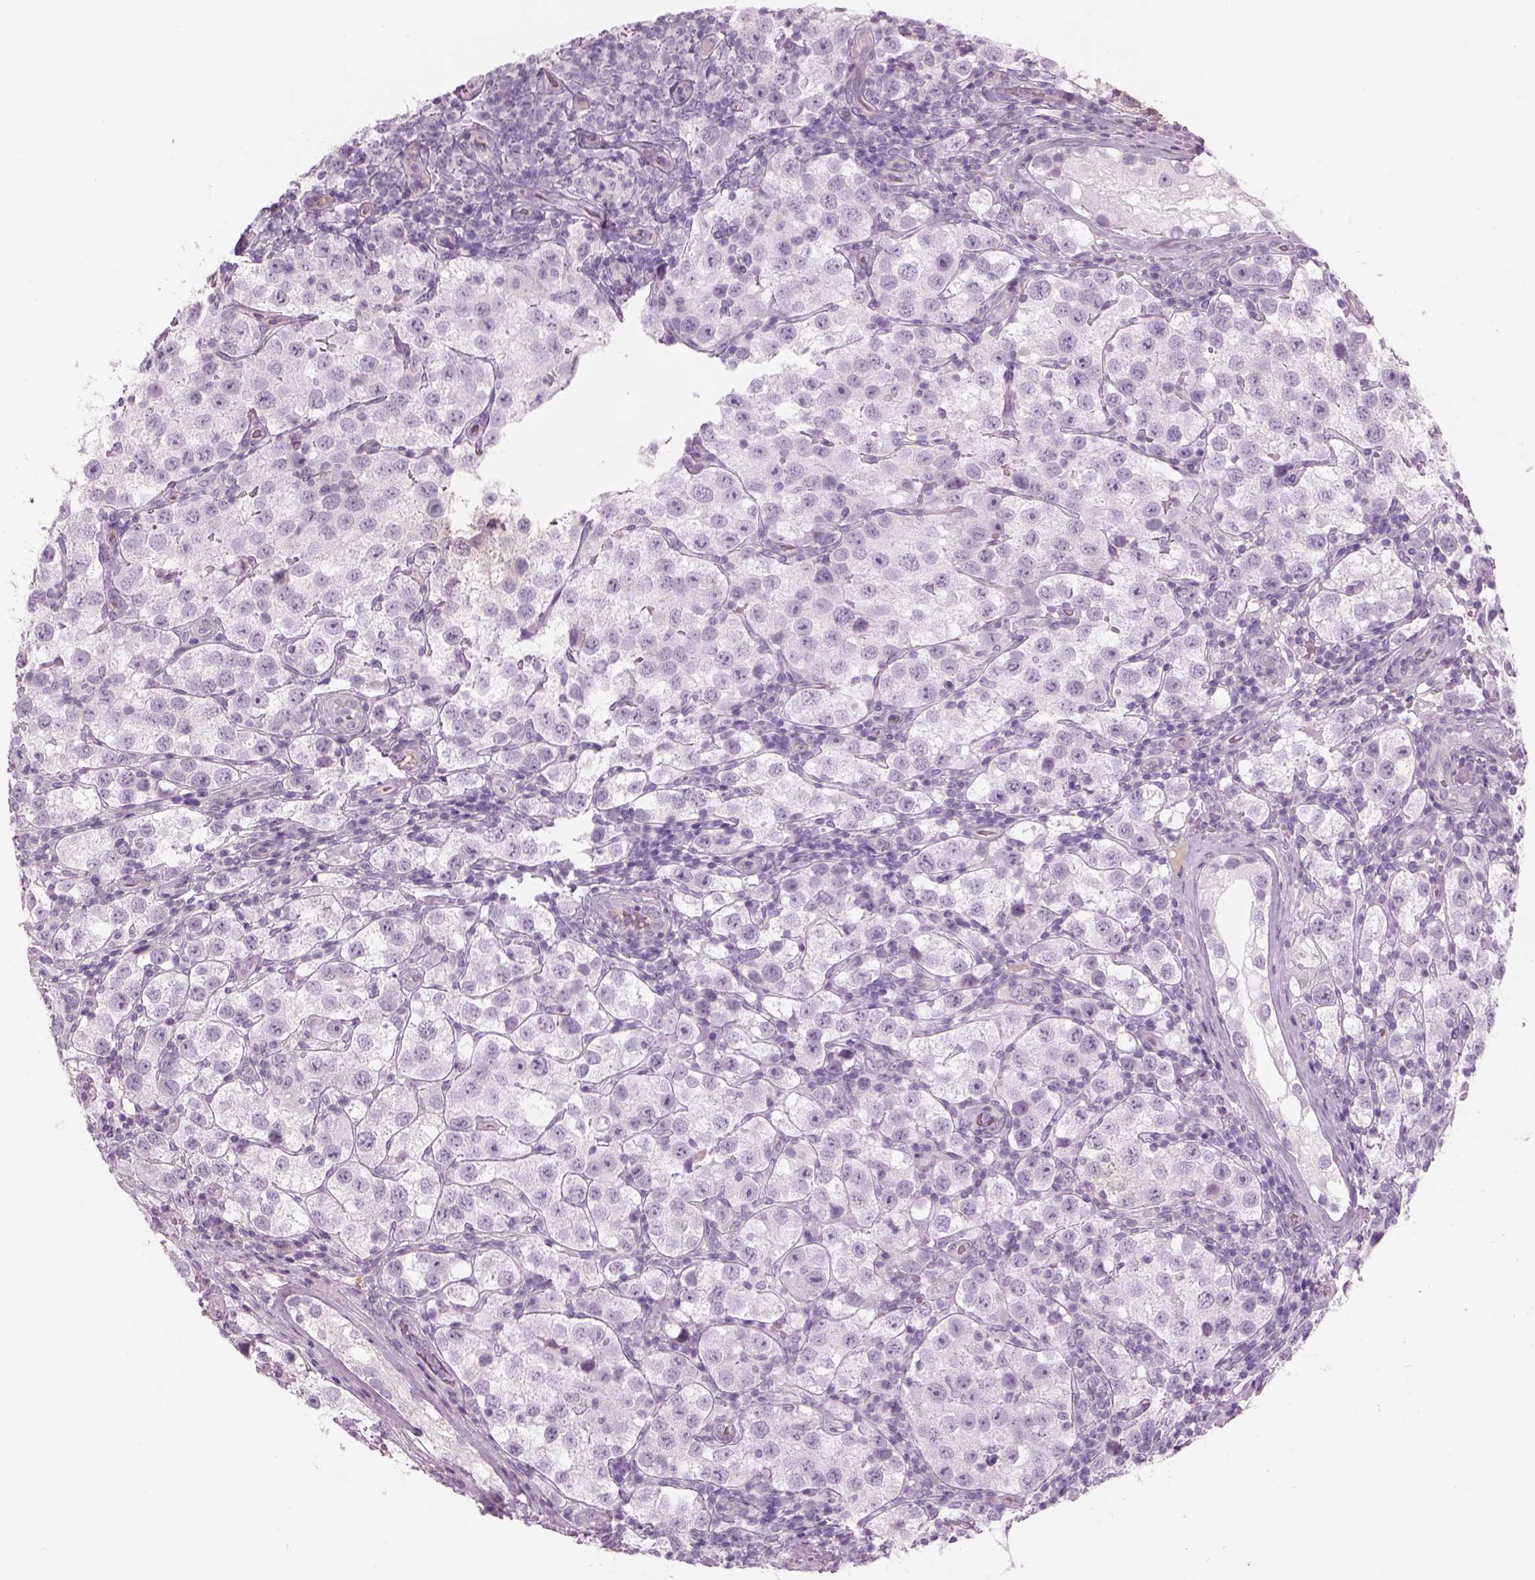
{"staining": {"intensity": "negative", "quantity": "none", "location": "none"}, "tissue": "testis cancer", "cell_type": "Tumor cells", "image_type": "cancer", "snomed": [{"axis": "morphology", "description": "Seminoma, NOS"}, {"axis": "topography", "description": "Testis"}], "caption": "Immunohistochemistry histopathology image of human testis cancer (seminoma) stained for a protein (brown), which reveals no positivity in tumor cells.", "gene": "GAS2L2", "patient": {"sex": "male", "age": 37}}